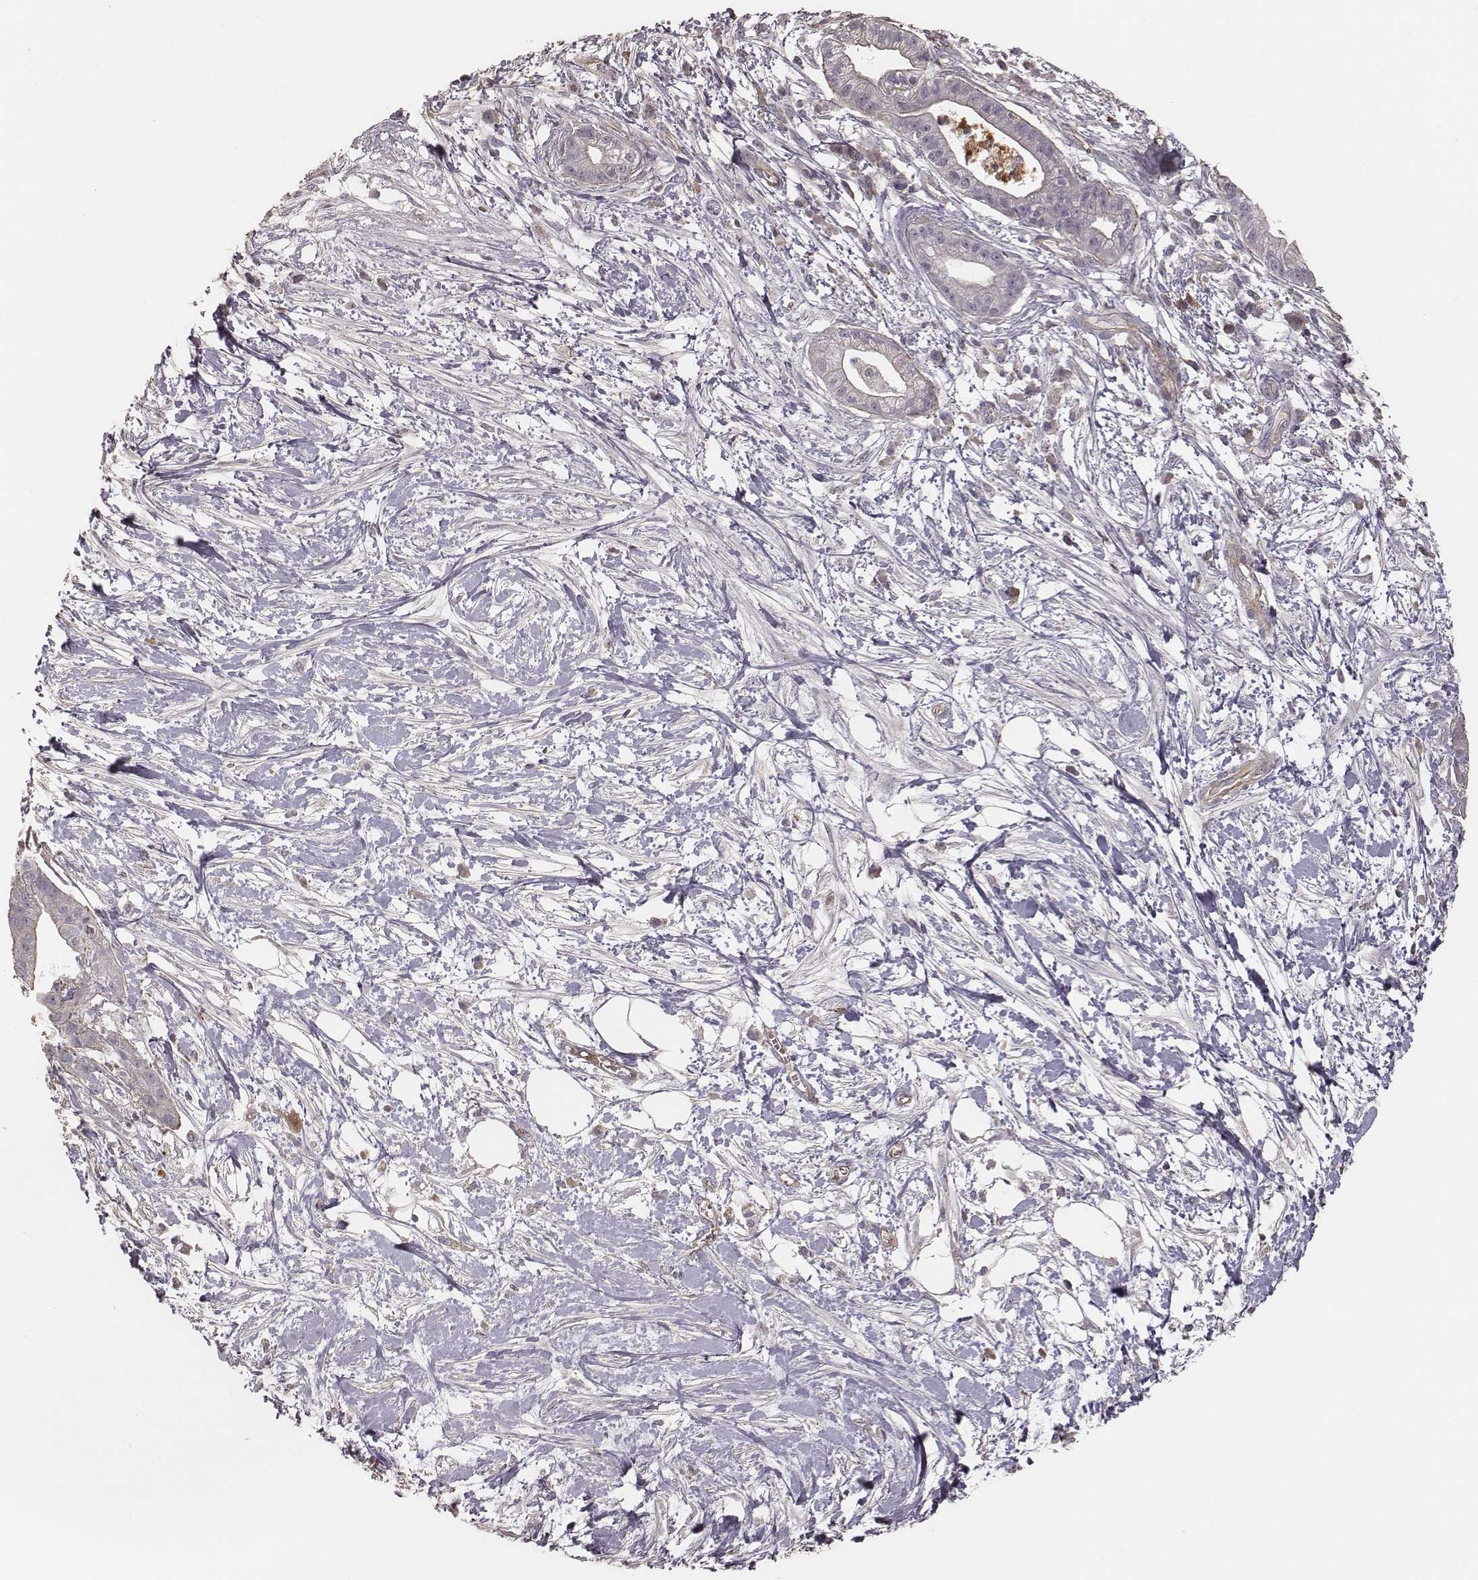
{"staining": {"intensity": "negative", "quantity": "none", "location": "none"}, "tissue": "pancreatic cancer", "cell_type": "Tumor cells", "image_type": "cancer", "snomed": [{"axis": "morphology", "description": "Normal tissue, NOS"}, {"axis": "morphology", "description": "Adenocarcinoma, NOS"}, {"axis": "topography", "description": "Lymph node"}, {"axis": "topography", "description": "Pancreas"}], "caption": "Immunohistochemistry micrograph of neoplastic tissue: human pancreatic cancer (adenocarcinoma) stained with DAB (3,3'-diaminobenzidine) reveals no significant protein positivity in tumor cells.", "gene": "OTOGL", "patient": {"sex": "female", "age": 58}}